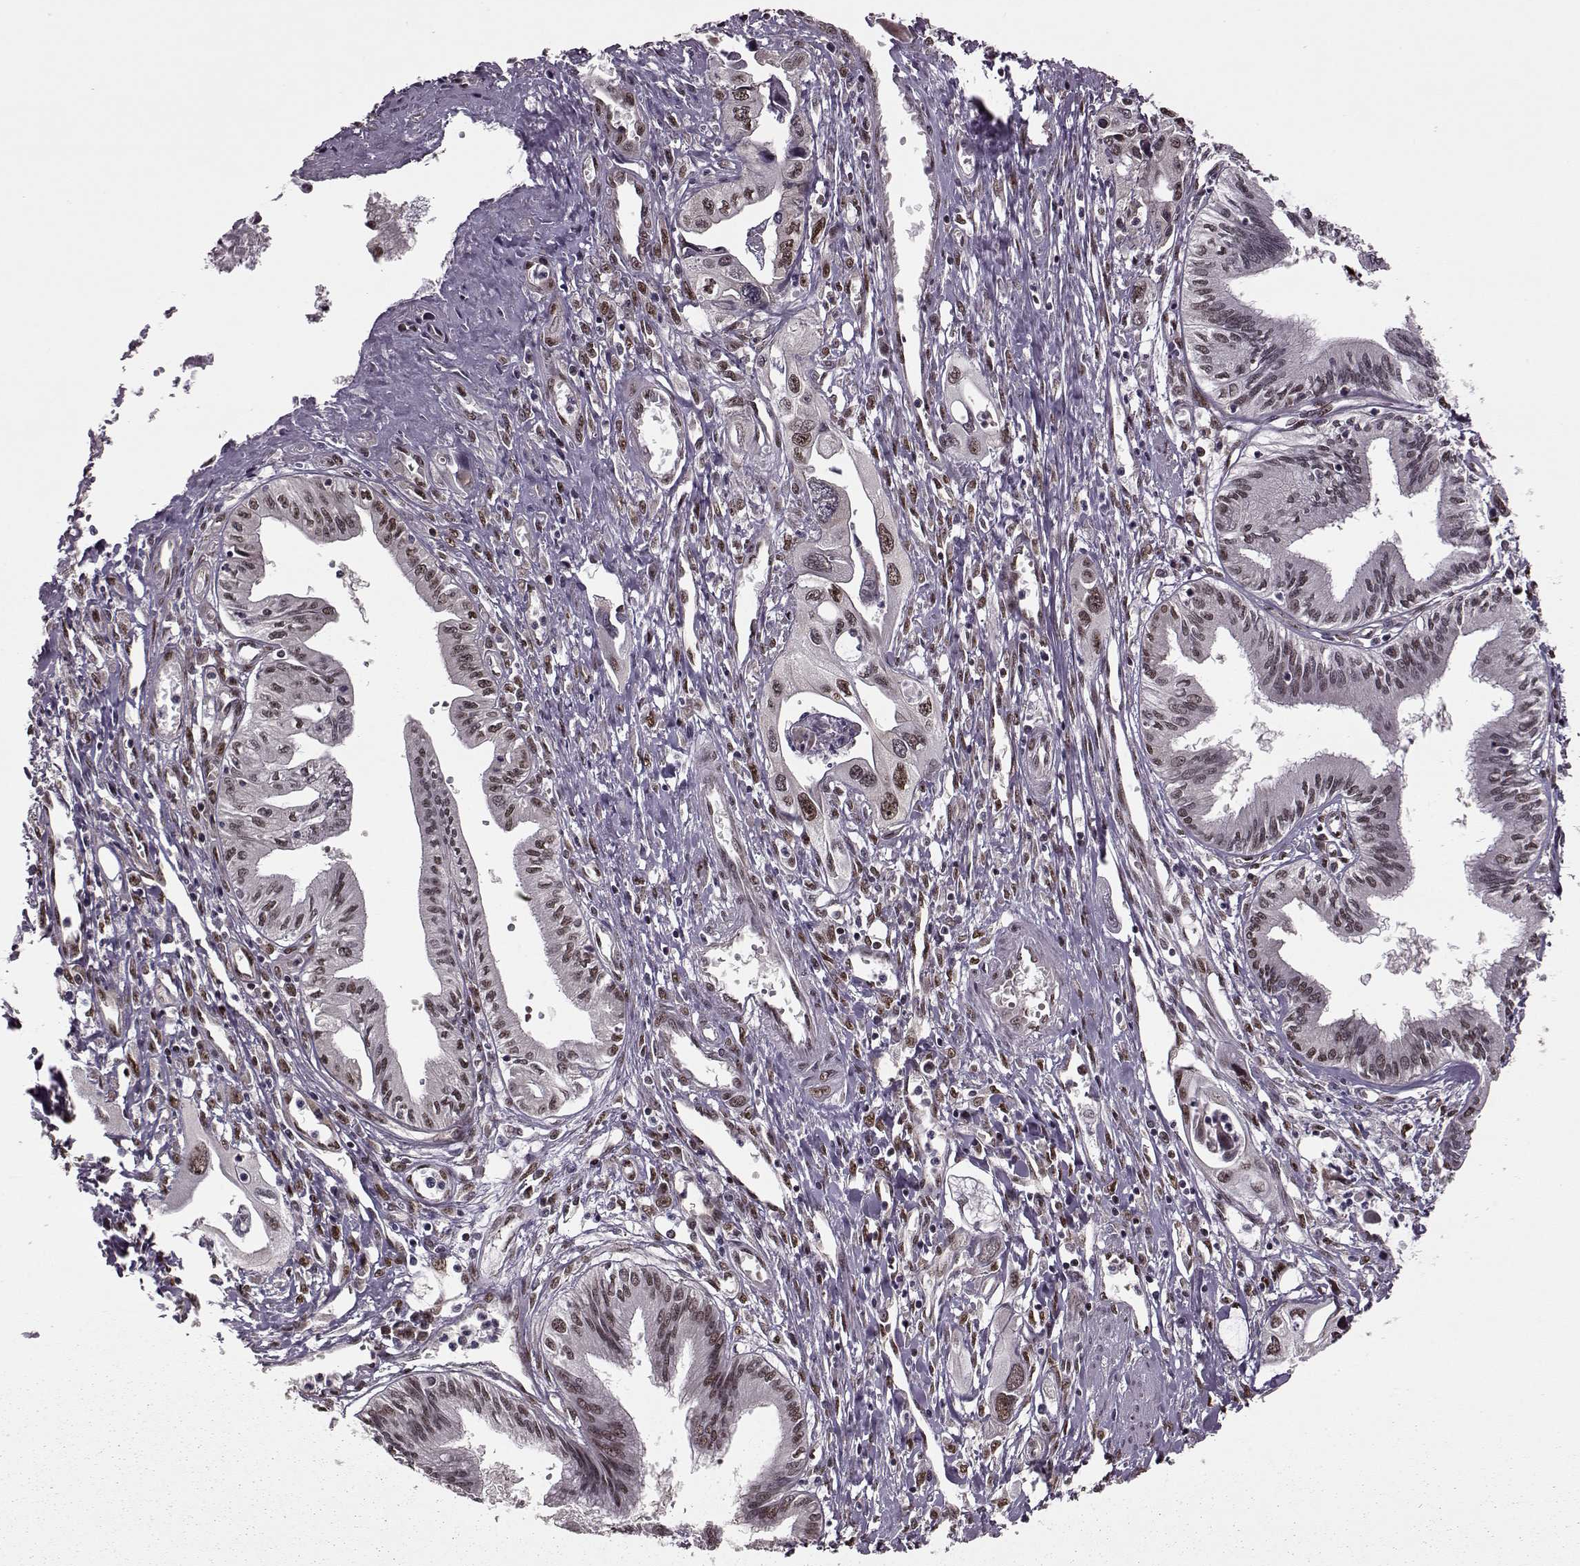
{"staining": {"intensity": "weak", "quantity": "25%-75%", "location": "nuclear"}, "tissue": "pancreatic cancer", "cell_type": "Tumor cells", "image_type": "cancer", "snomed": [{"axis": "morphology", "description": "Adenocarcinoma, NOS"}, {"axis": "topography", "description": "Pancreas"}], "caption": "A micrograph of pancreatic cancer (adenocarcinoma) stained for a protein demonstrates weak nuclear brown staining in tumor cells. (DAB (3,3'-diaminobenzidine) IHC, brown staining for protein, blue staining for nuclei).", "gene": "FTO", "patient": {"sex": "male", "age": 60}}